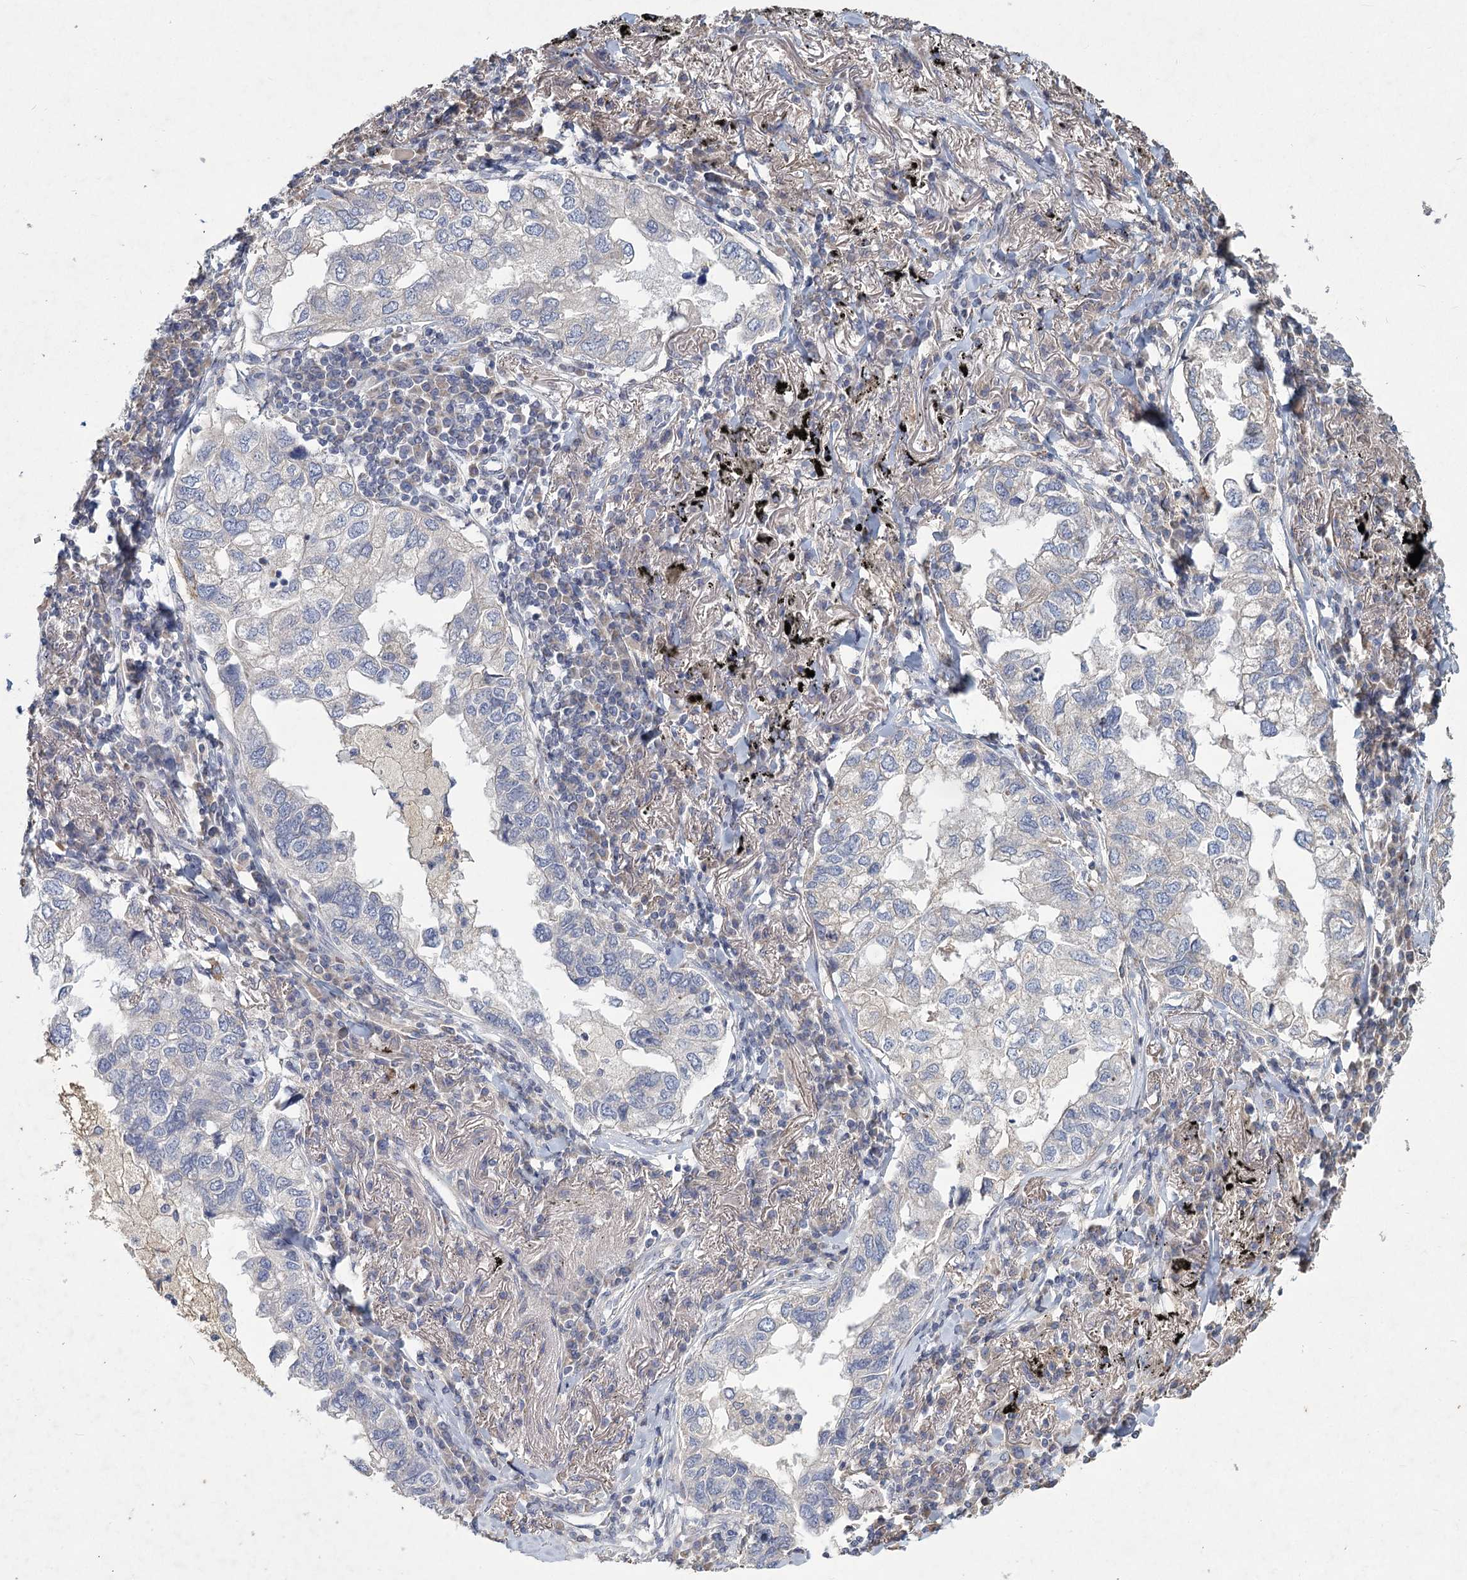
{"staining": {"intensity": "negative", "quantity": "none", "location": "none"}, "tissue": "lung cancer", "cell_type": "Tumor cells", "image_type": "cancer", "snomed": [{"axis": "morphology", "description": "Adenocarcinoma, NOS"}, {"axis": "topography", "description": "Lung"}], "caption": "The image shows no significant staining in tumor cells of lung cancer.", "gene": "HES2", "patient": {"sex": "male", "age": 65}}